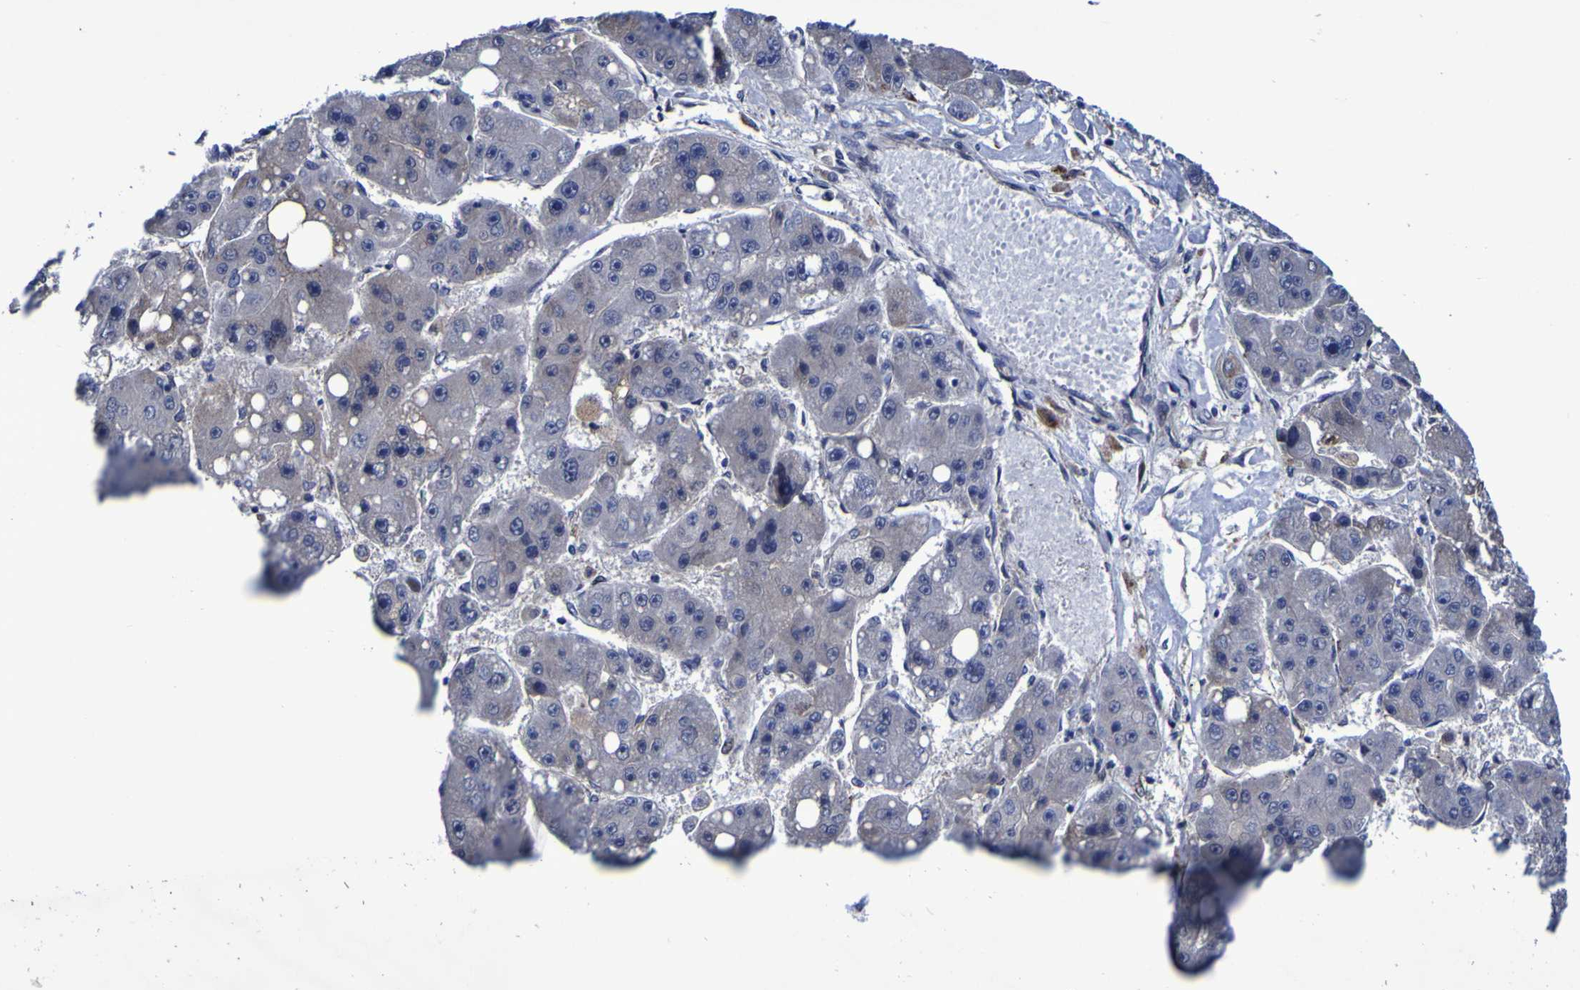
{"staining": {"intensity": "strong", "quantity": "<25%", "location": "cytoplasmic/membranous"}, "tissue": "liver cancer", "cell_type": "Tumor cells", "image_type": "cancer", "snomed": [{"axis": "morphology", "description": "Carcinoma, Hepatocellular, NOS"}, {"axis": "topography", "description": "Liver"}], "caption": "Approximately <25% of tumor cells in human liver cancer exhibit strong cytoplasmic/membranous protein staining as visualized by brown immunohistochemical staining.", "gene": "MGLL", "patient": {"sex": "female", "age": 61}}